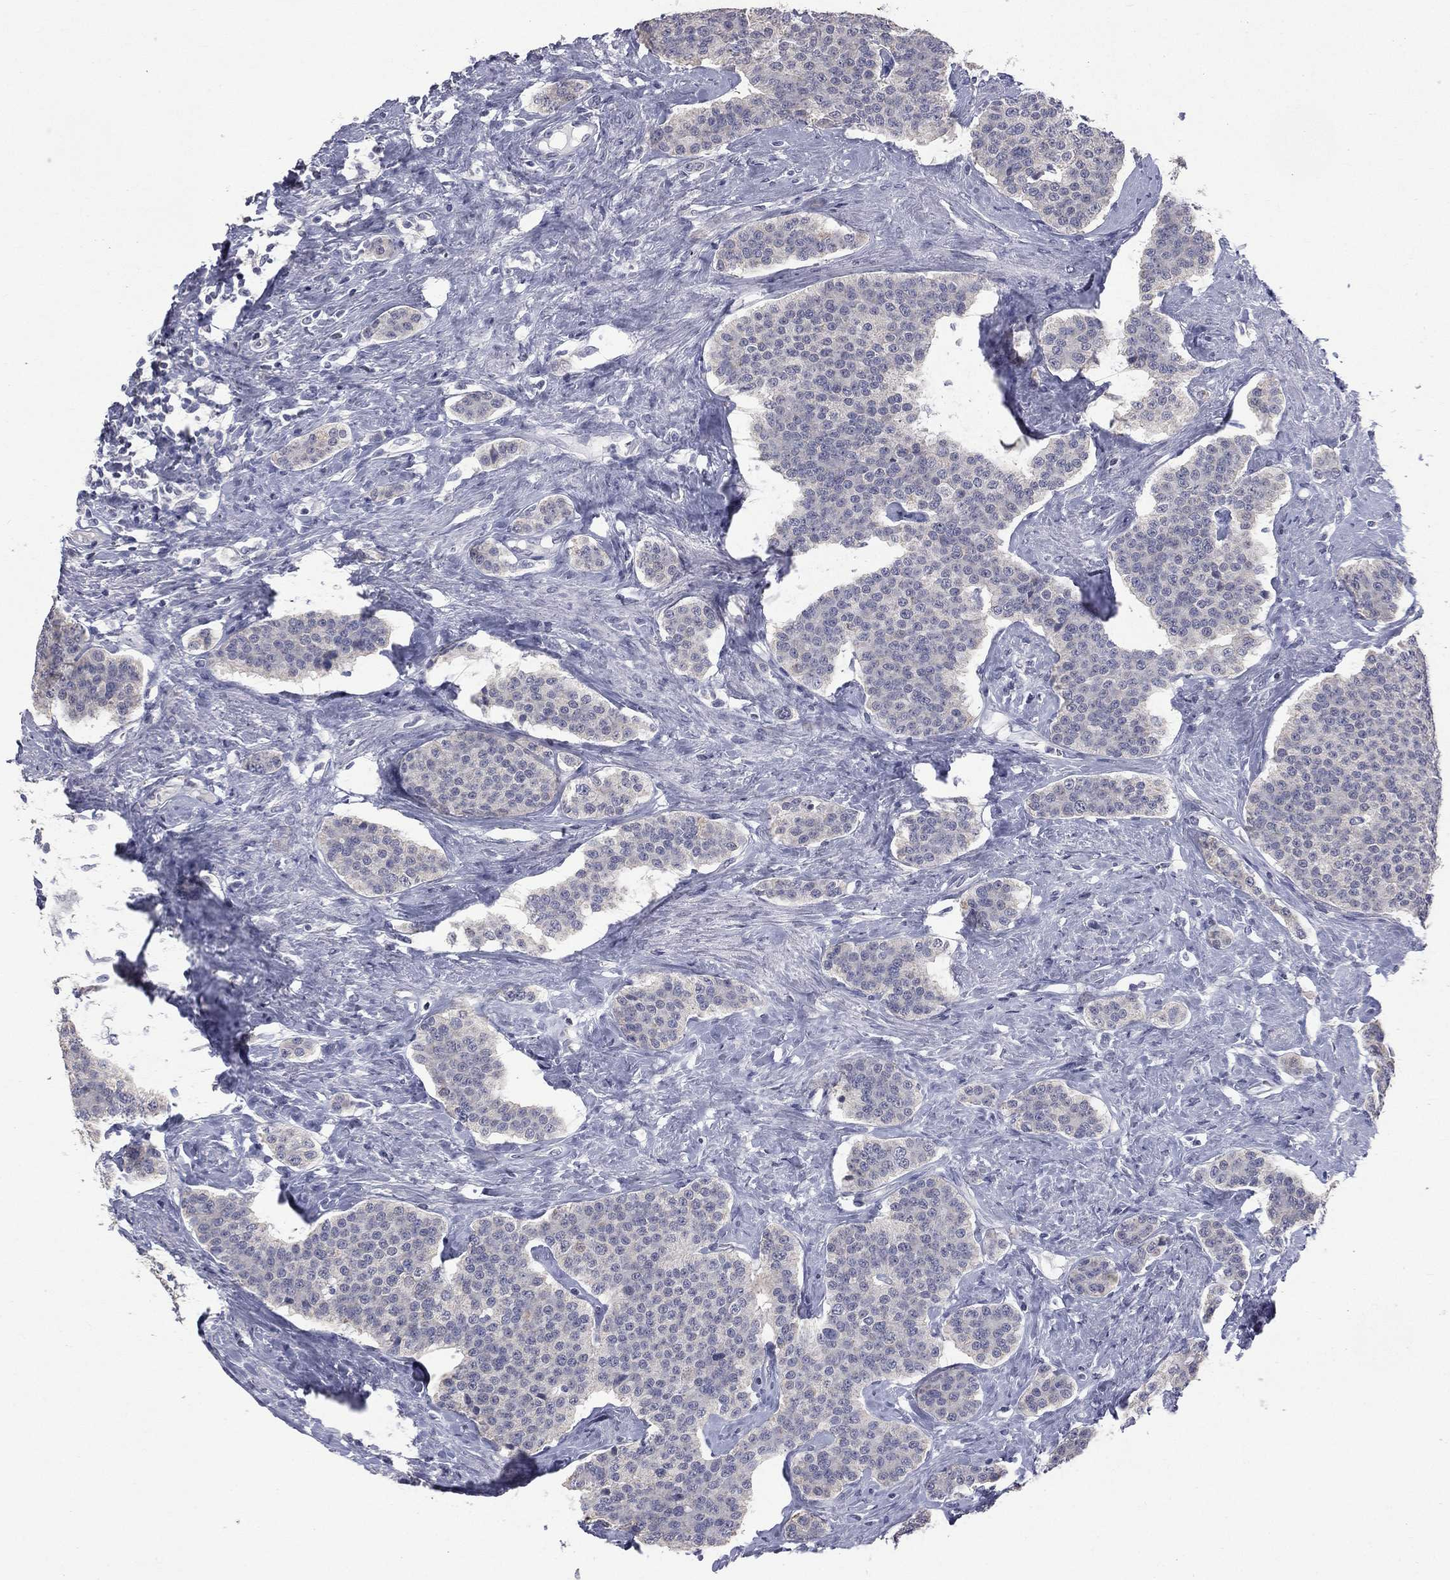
{"staining": {"intensity": "negative", "quantity": "none", "location": "none"}, "tissue": "carcinoid", "cell_type": "Tumor cells", "image_type": "cancer", "snomed": [{"axis": "morphology", "description": "Carcinoid, malignant, NOS"}, {"axis": "topography", "description": "Small intestine"}], "caption": "Immunohistochemistry (IHC) micrograph of neoplastic tissue: carcinoid (malignant) stained with DAB (3,3'-diaminobenzidine) shows no significant protein expression in tumor cells.", "gene": "DMKN", "patient": {"sex": "female", "age": 58}}